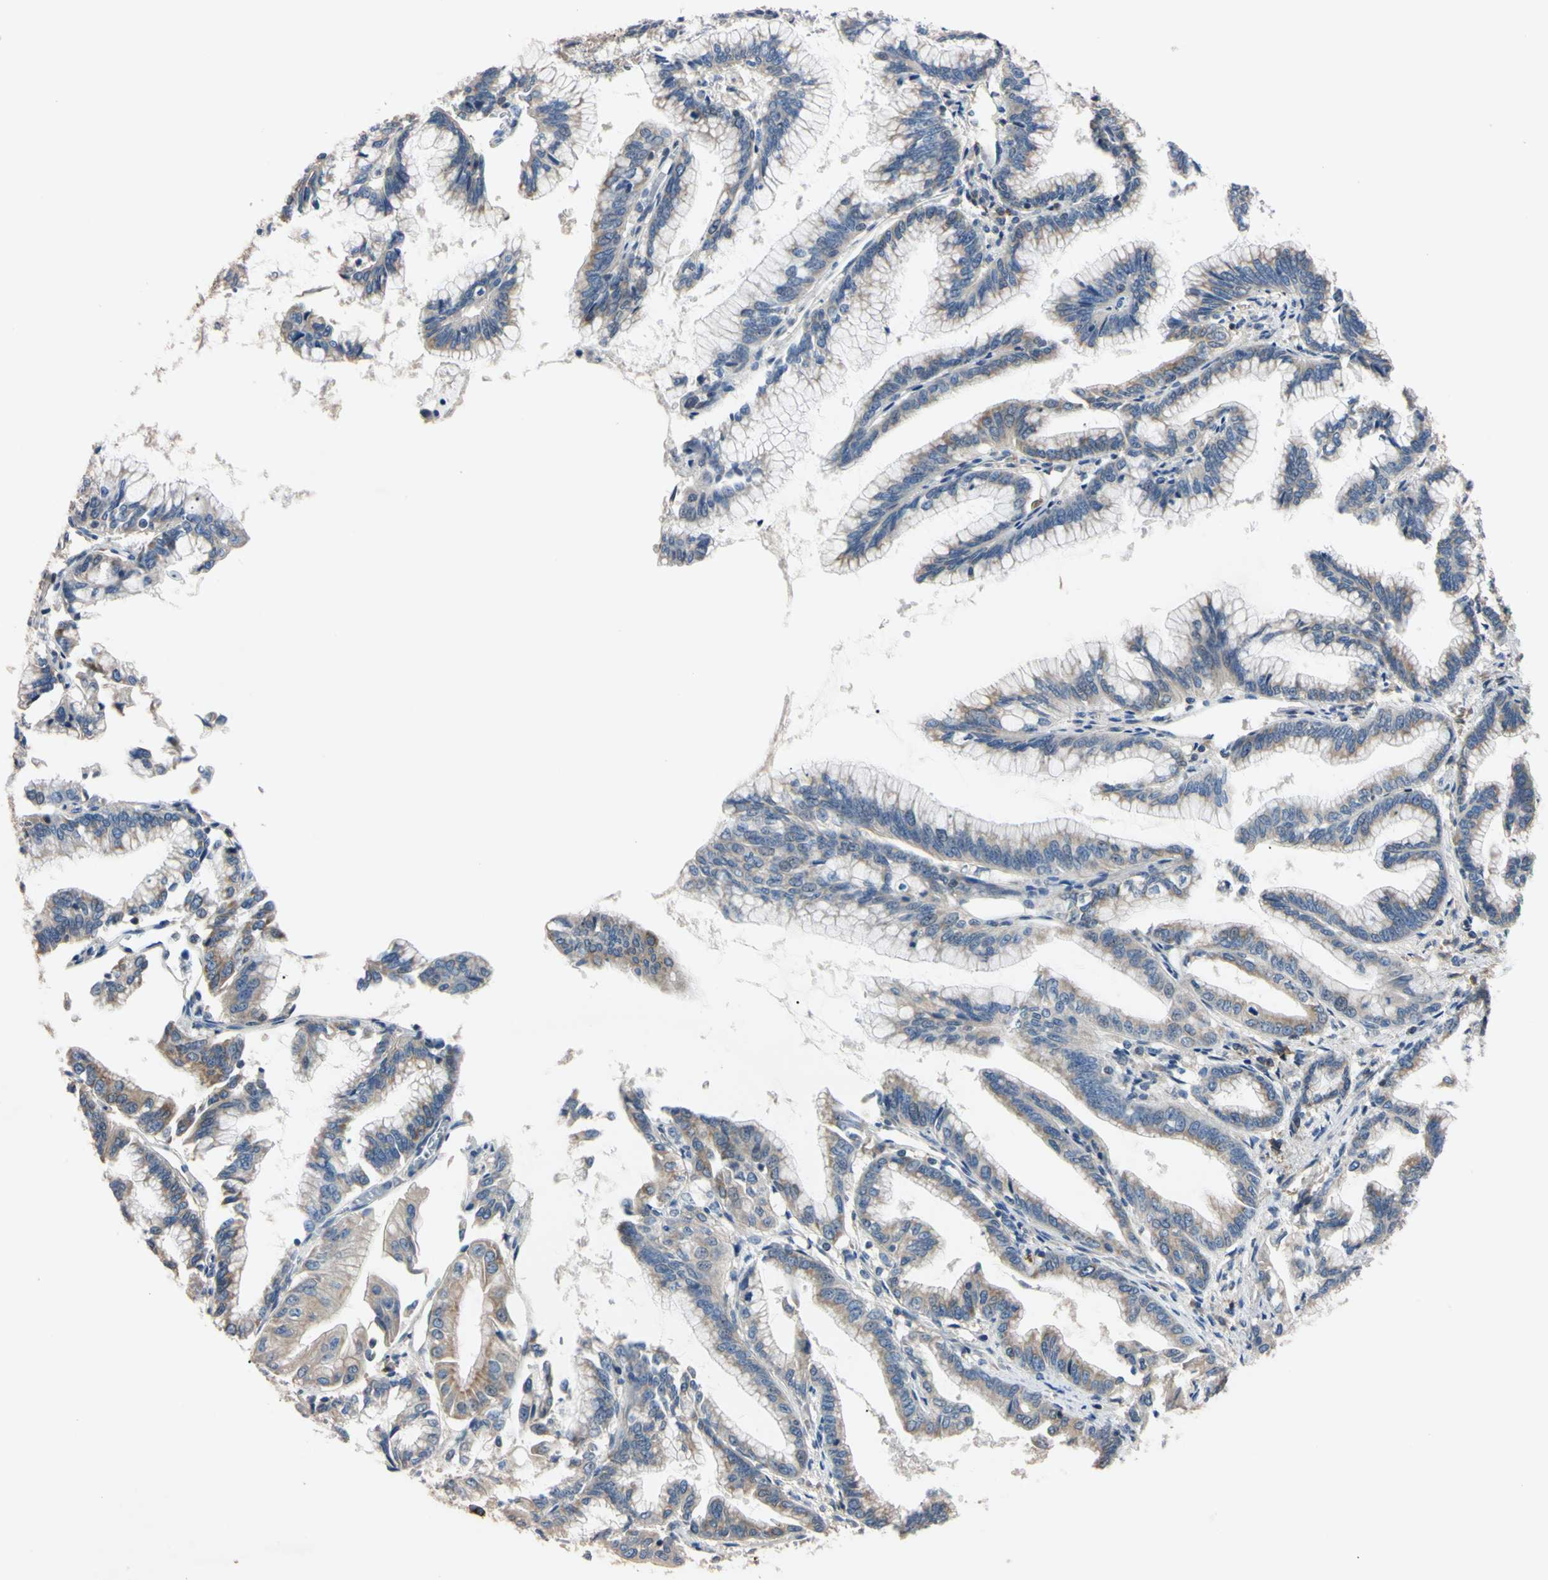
{"staining": {"intensity": "moderate", "quantity": ">75%", "location": "cytoplasmic/membranous"}, "tissue": "pancreatic cancer", "cell_type": "Tumor cells", "image_type": "cancer", "snomed": [{"axis": "morphology", "description": "Adenocarcinoma, NOS"}, {"axis": "topography", "description": "Pancreas"}], "caption": "Protein expression by IHC demonstrates moderate cytoplasmic/membranous expression in about >75% of tumor cells in pancreatic cancer.", "gene": "PNKD", "patient": {"sex": "female", "age": 64}}